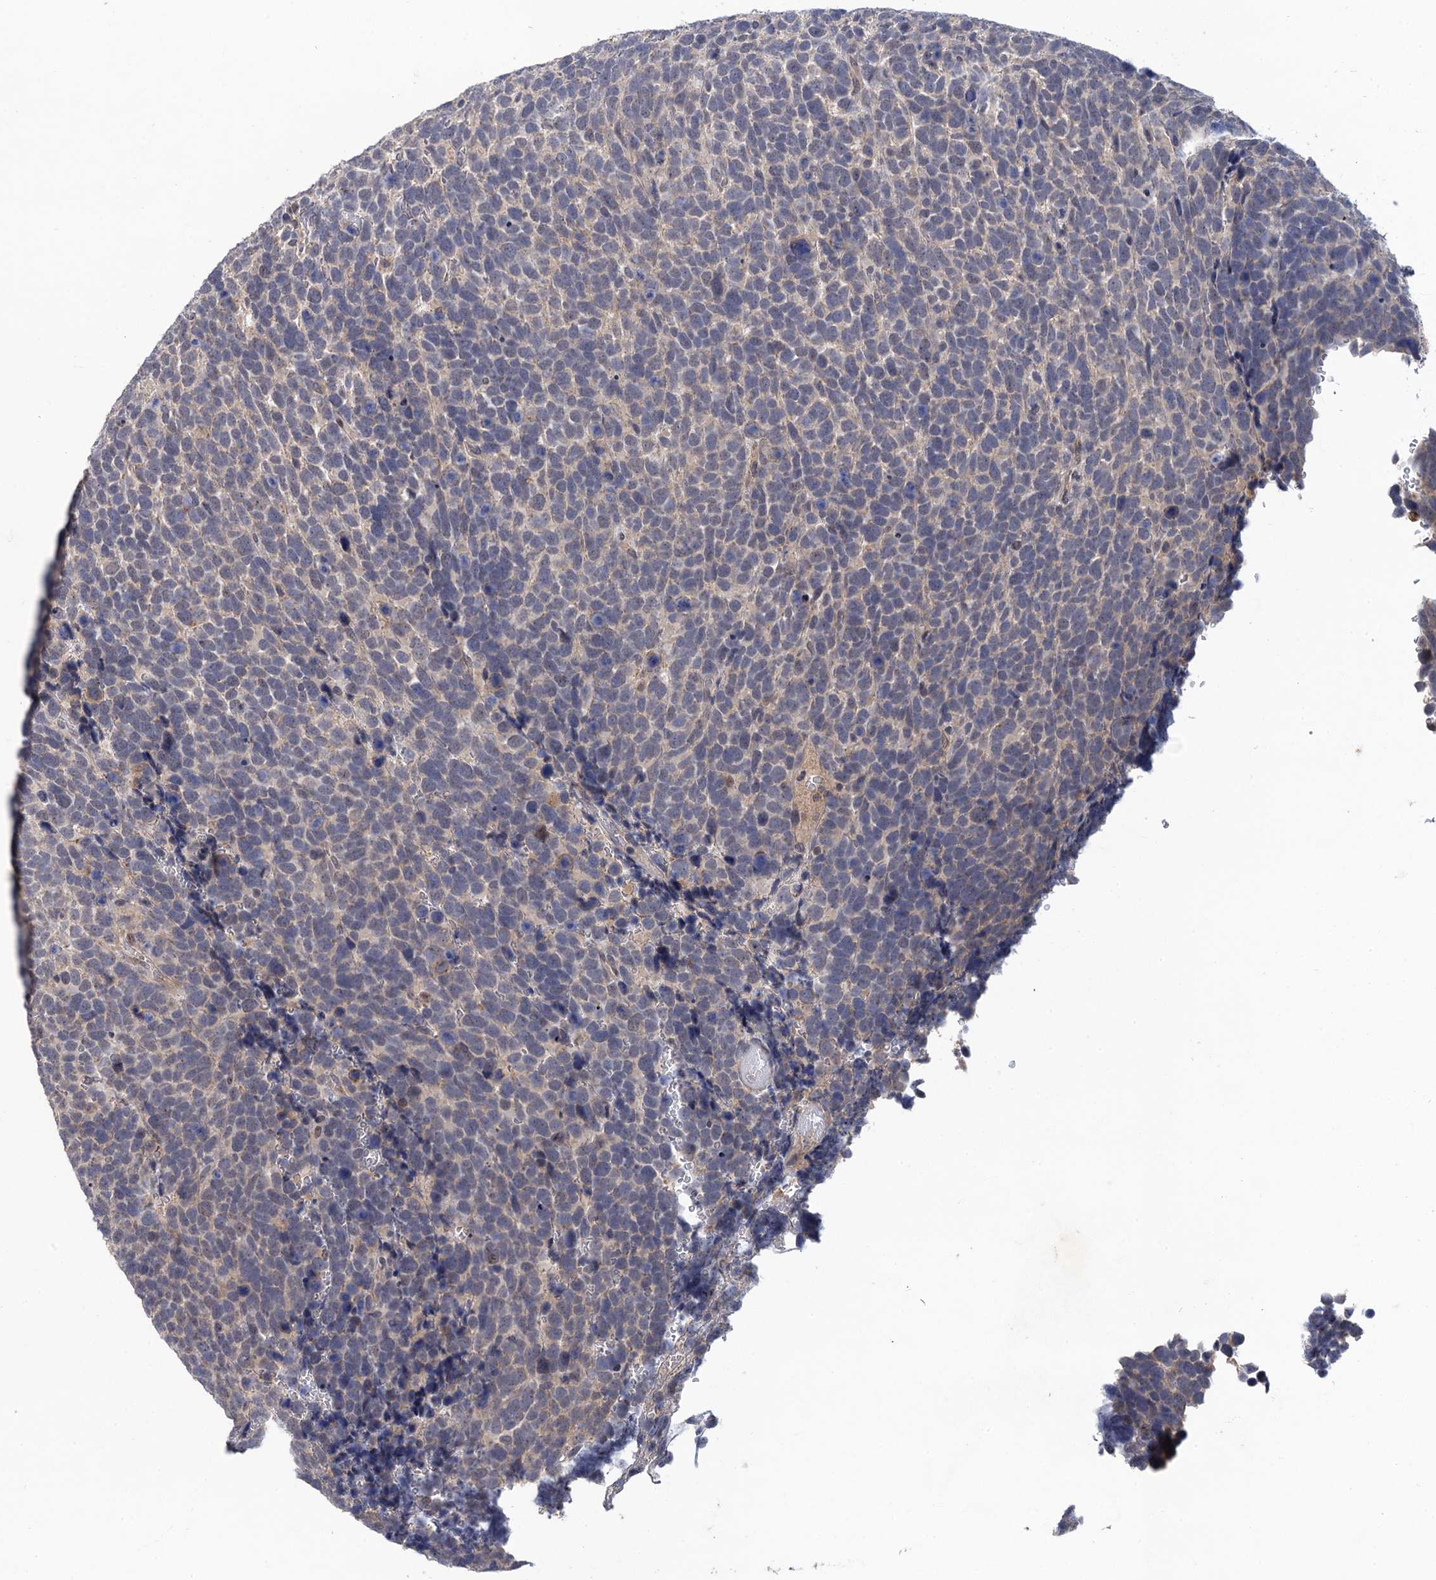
{"staining": {"intensity": "negative", "quantity": "none", "location": "none"}, "tissue": "urothelial cancer", "cell_type": "Tumor cells", "image_type": "cancer", "snomed": [{"axis": "morphology", "description": "Urothelial carcinoma, High grade"}, {"axis": "topography", "description": "Urinary bladder"}], "caption": "A high-resolution micrograph shows immunohistochemistry staining of urothelial carcinoma (high-grade), which reveals no significant staining in tumor cells.", "gene": "NEK8", "patient": {"sex": "female", "age": 82}}